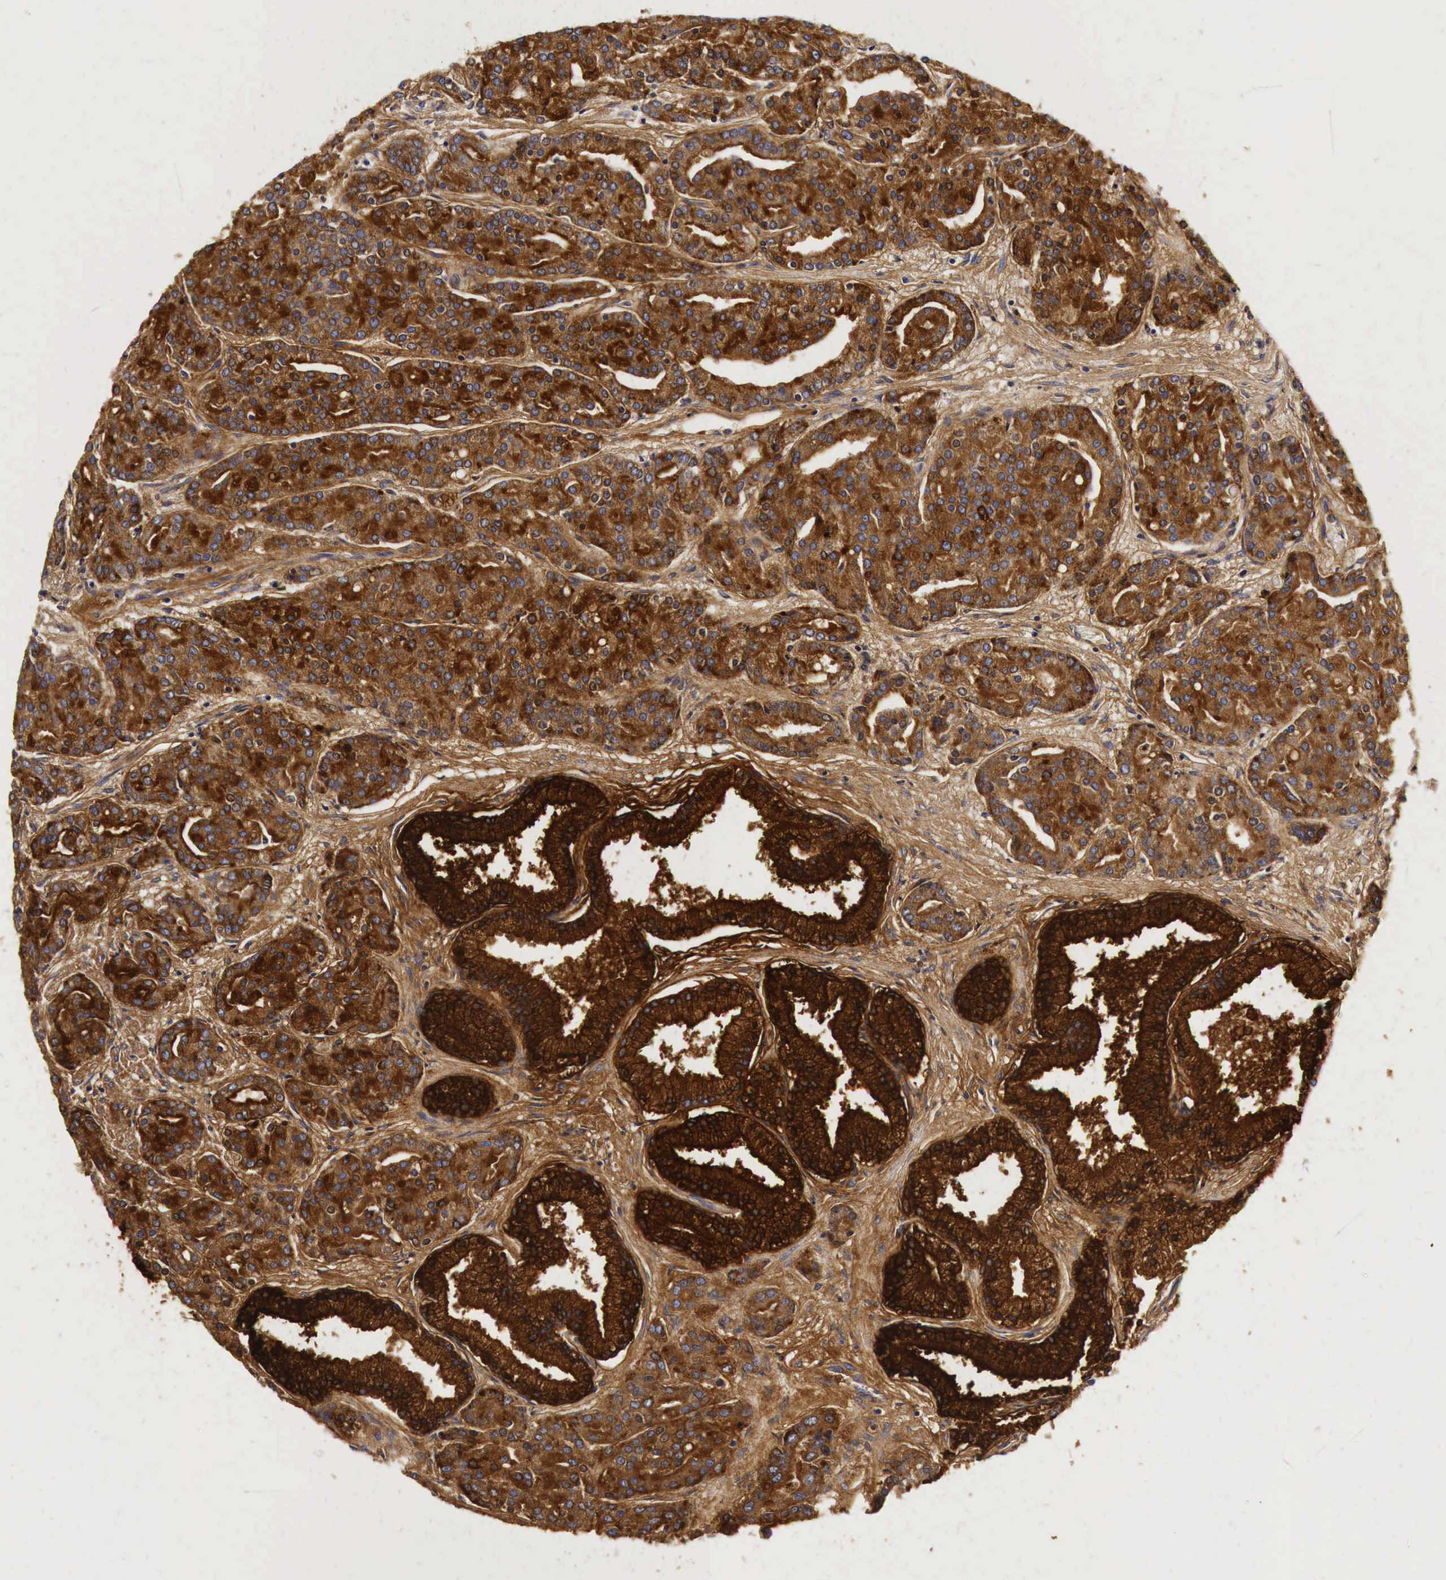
{"staining": {"intensity": "strong", "quantity": ">75%", "location": "cytoplasmic/membranous"}, "tissue": "prostate cancer", "cell_type": "Tumor cells", "image_type": "cancer", "snomed": [{"axis": "morphology", "description": "Adenocarcinoma, High grade"}, {"axis": "topography", "description": "Prostate"}], "caption": "Approximately >75% of tumor cells in adenocarcinoma (high-grade) (prostate) show strong cytoplasmic/membranous protein positivity as visualized by brown immunohistochemical staining.", "gene": "ACP3", "patient": {"sex": "male", "age": 64}}